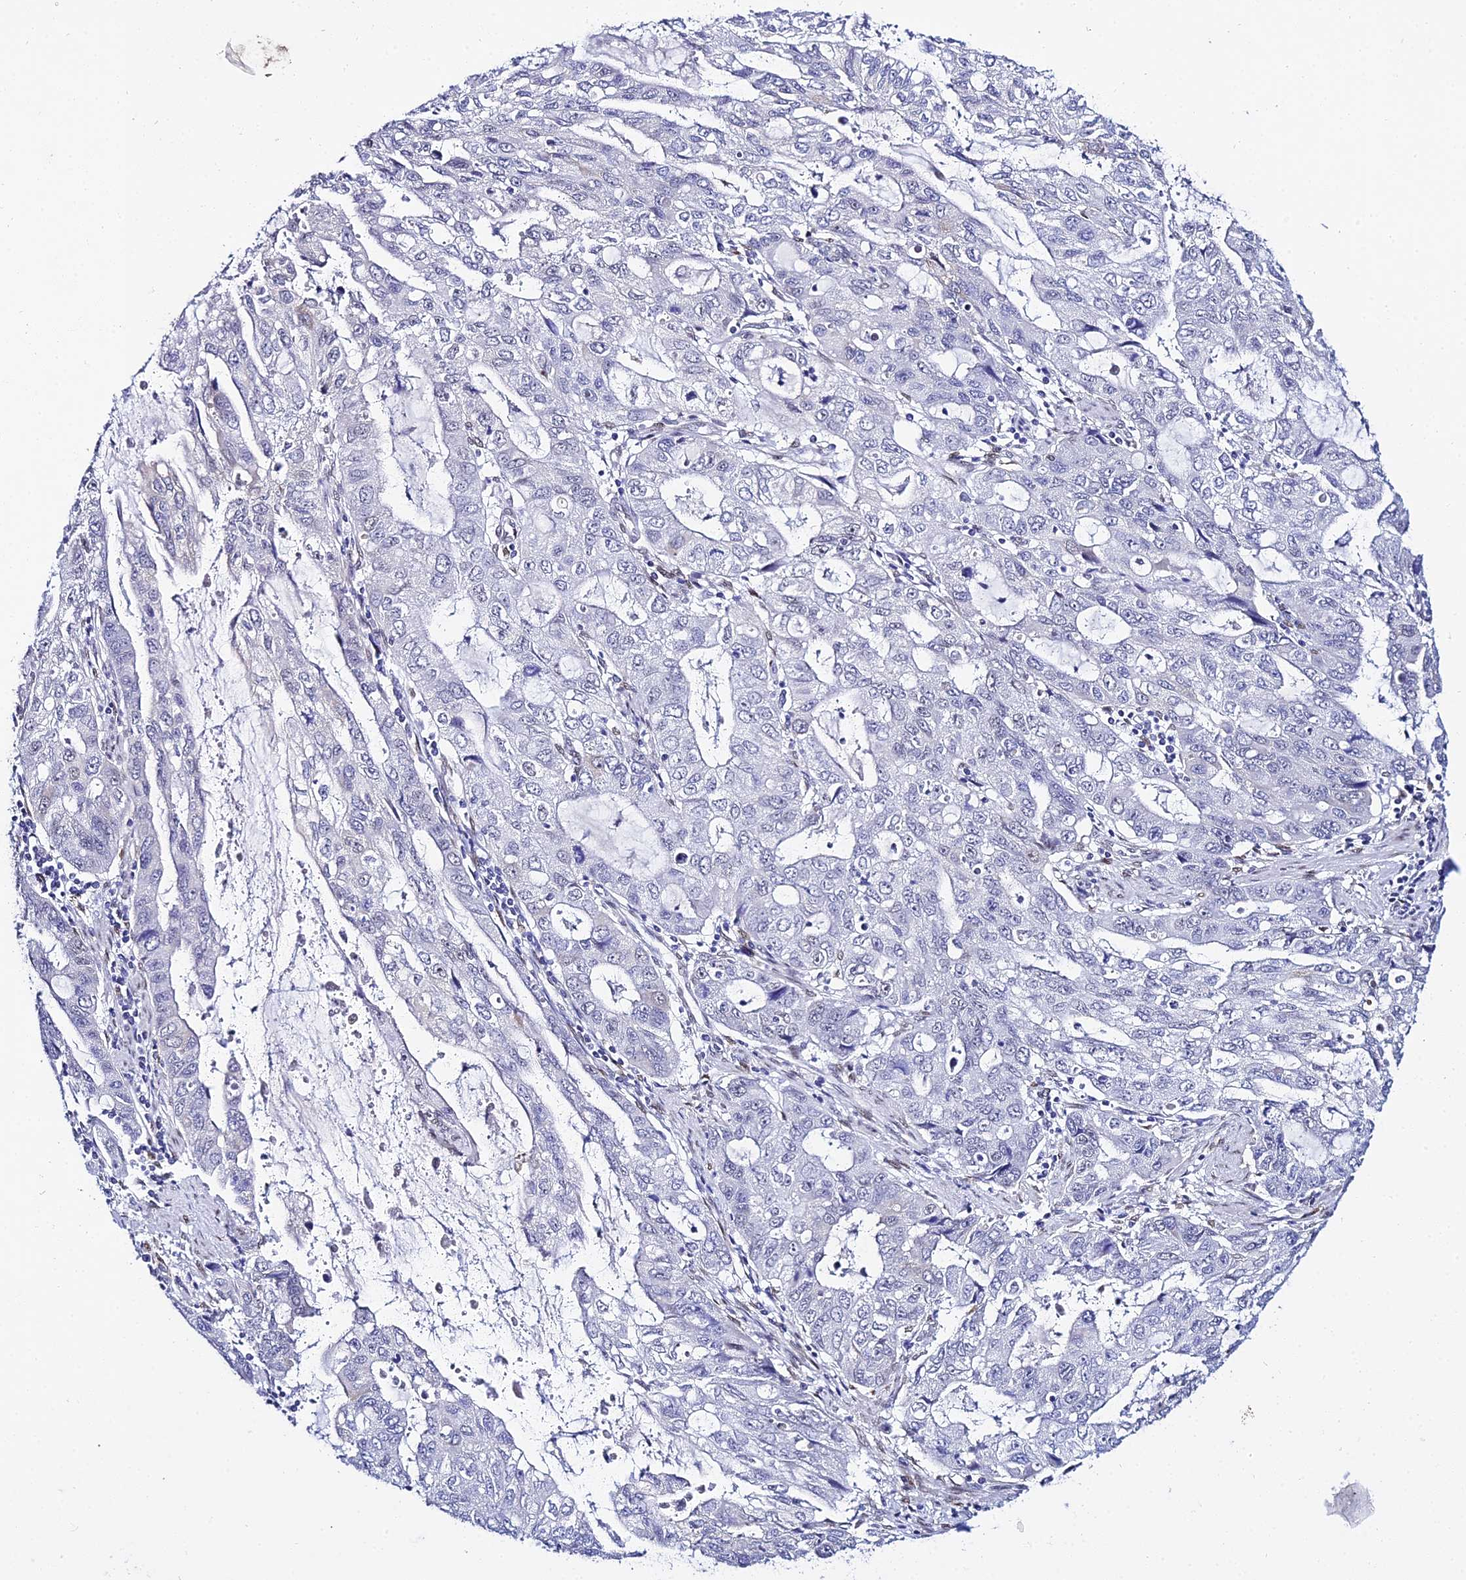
{"staining": {"intensity": "negative", "quantity": "none", "location": "none"}, "tissue": "stomach cancer", "cell_type": "Tumor cells", "image_type": "cancer", "snomed": [{"axis": "morphology", "description": "Adenocarcinoma, NOS"}, {"axis": "topography", "description": "Stomach, upper"}], "caption": "A photomicrograph of stomach cancer (adenocarcinoma) stained for a protein demonstrates no brown staining in tumor cells.", "gene": "POFUT2", "patient": {"sex": "female", "age": 52}}